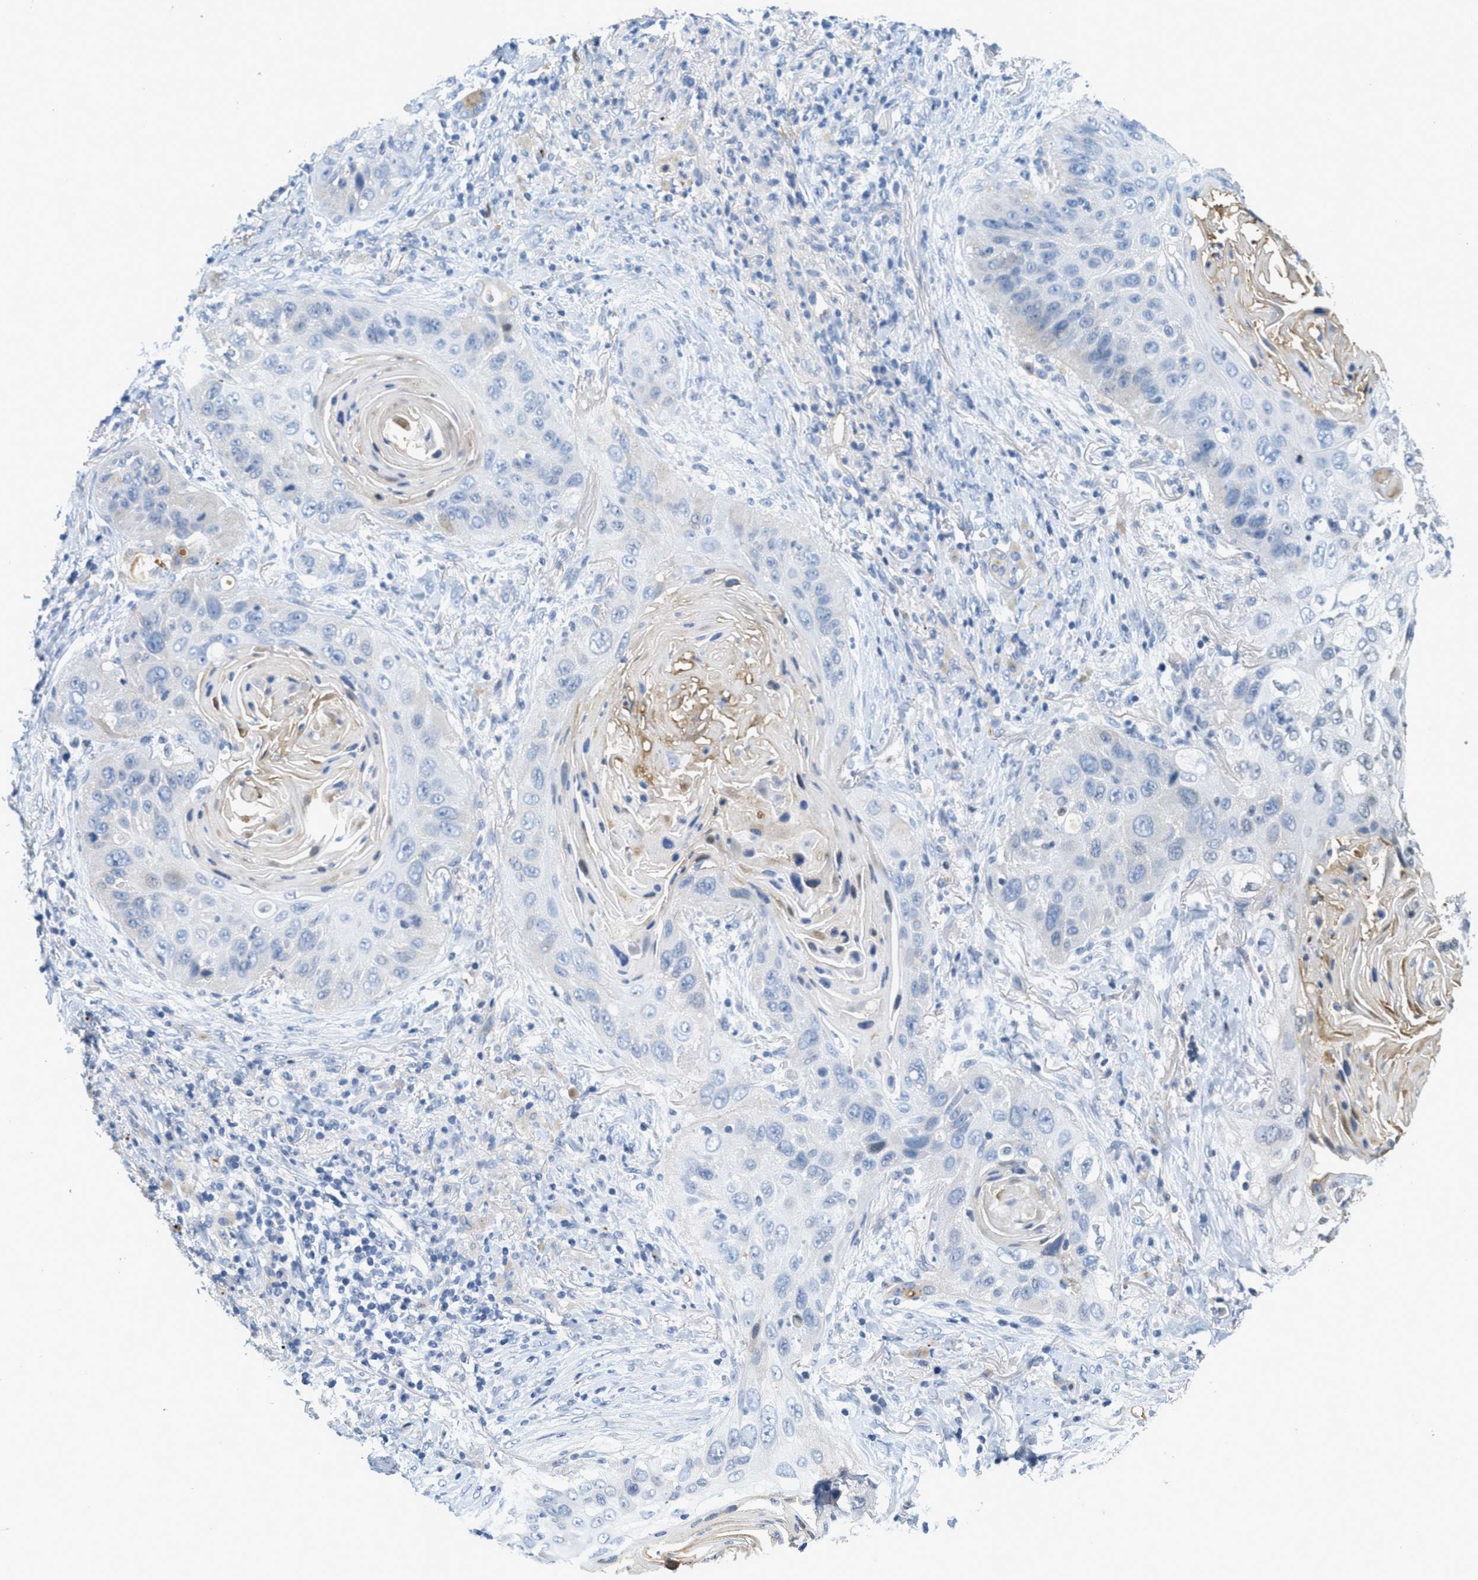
{"staining": {"intensity": "negative", "quantity": "none", "location": "none"}, "tissue": "lung cancer", "cell_type": "Tumor cells", "image_type": "cancer", "snomed": [{"axis": "morphology", "description": "Squamous cell carcinoma, NOS"}, {"axis": "topography", "description": "Lung"}], "caption": "This image is of lung squamous cell carcinoma stained with IHC to label a protein in brown with the nuclei are counter-stained blue. There is no expression in tumor cells.", "gene": "SERPINA1", "patient": {"sex": "female", "age": 67}}